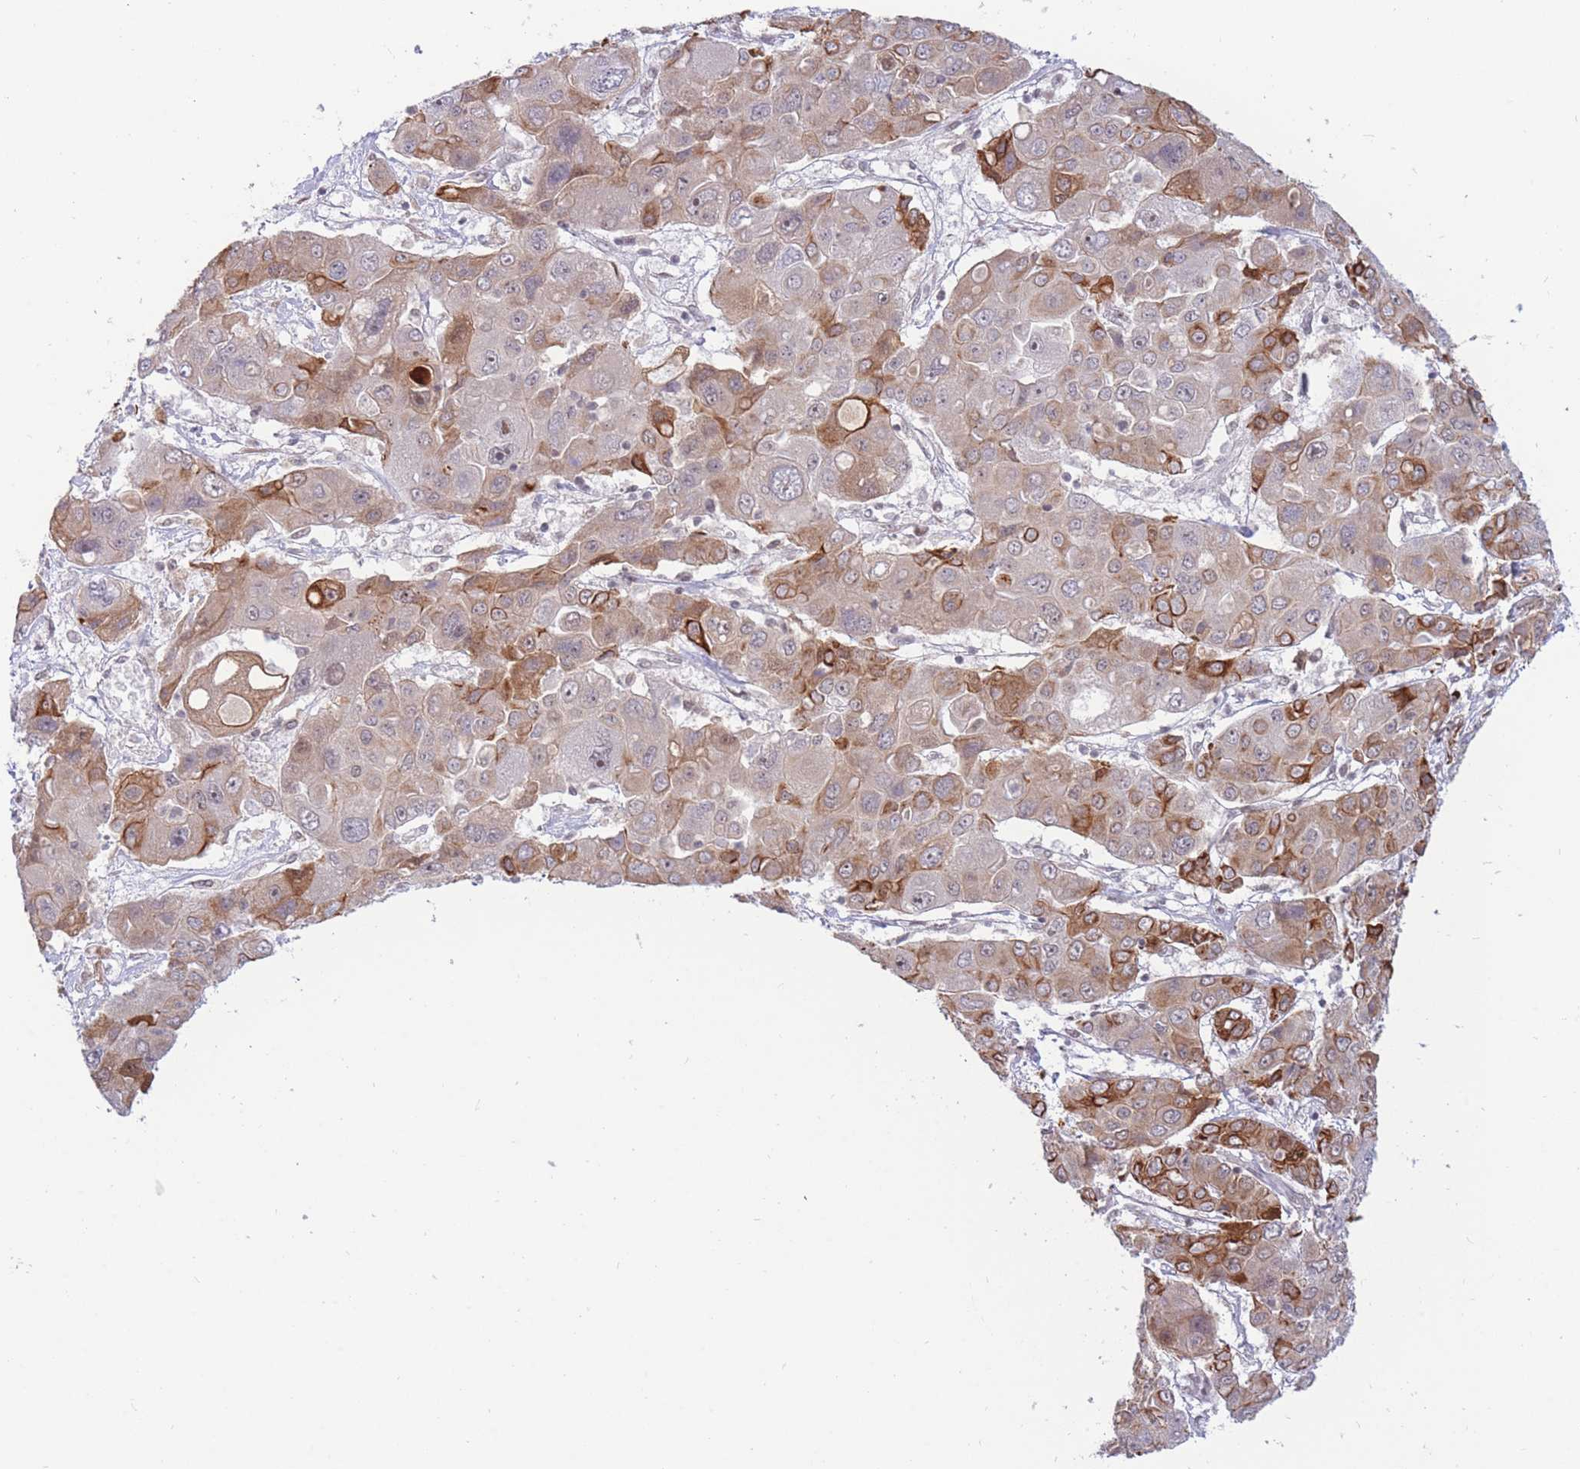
{"staining": {"intensity": "moderate", "quantity": "25%-75%", "location": "cytoplasmic/membranous"}, "tissue": "liver cancer", "cell_type": "Tumor cells", "image_type": "cancer", "snomed": [{"axis": "morphology", "description": "Cholangiocarcinoma"}, {"axis": "topography", "description": "Liver"}], "caption": "Protein expression analysis of liver cancer exhibits moderate cytoplasmic/membranous expression in about 25%-75% of tumor cells.", "gene": "TARBP2", "patient": {"sex": "male", "age": 67}}